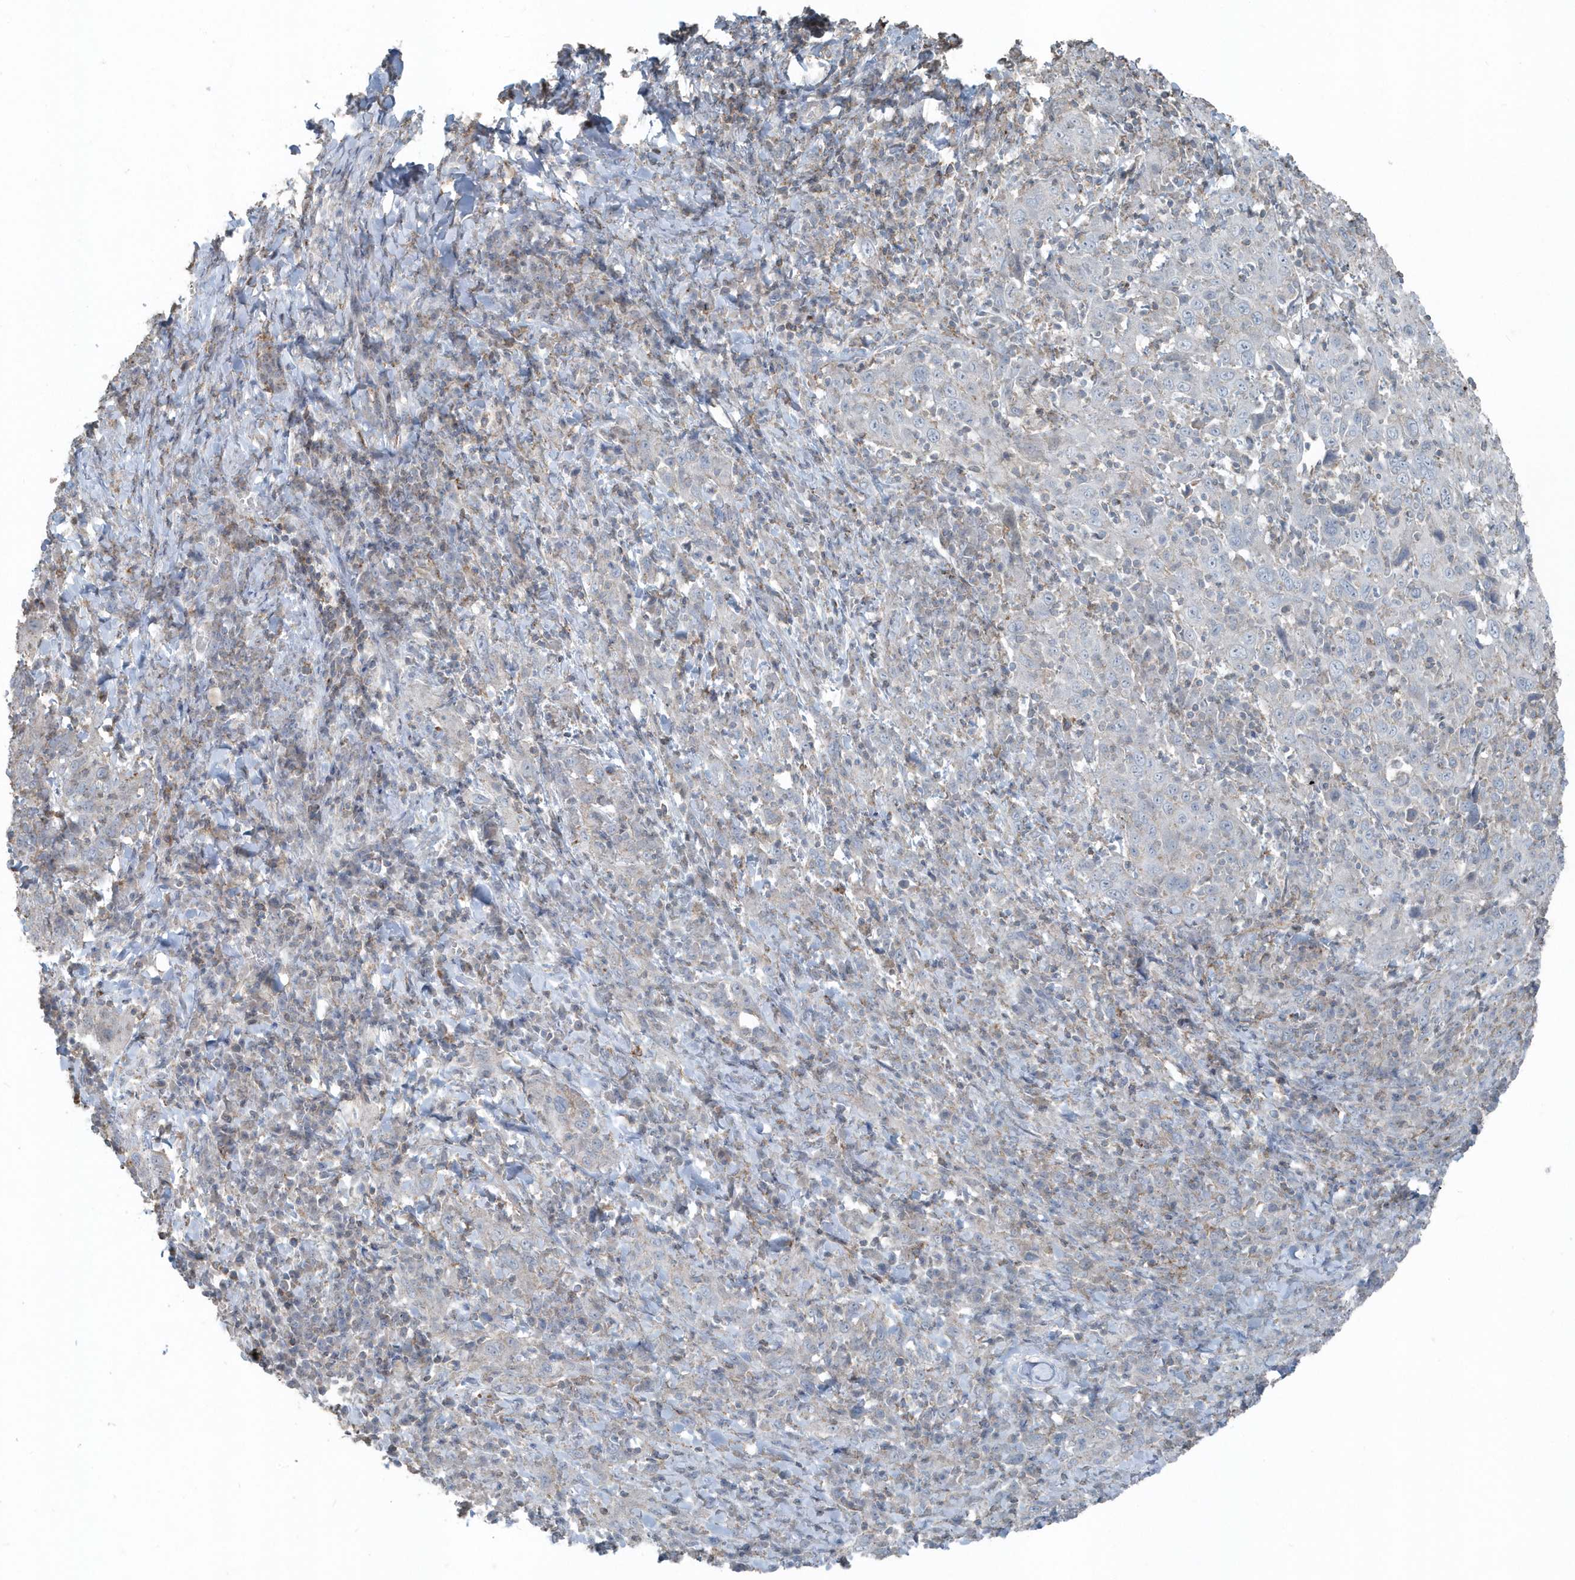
{"staining": {"intensity": "negative", "quantity": "none", "location": "none"}, "tissue": "cervical cancer", "cell_type": "Tumor cells", "image_type": "cancer", "snomed": [{"axis": "morphology", "description": "Squamous cell carcinoma, NOS"}, {"axis": "topography", "description": "Cervix"}], "caption": "The photomicrograph shows no significant staining in tumor cells of squamous cell carcinoma (cervical).", "gene": "ACTC1", "patient": {"sex": "female", "age": 46}}